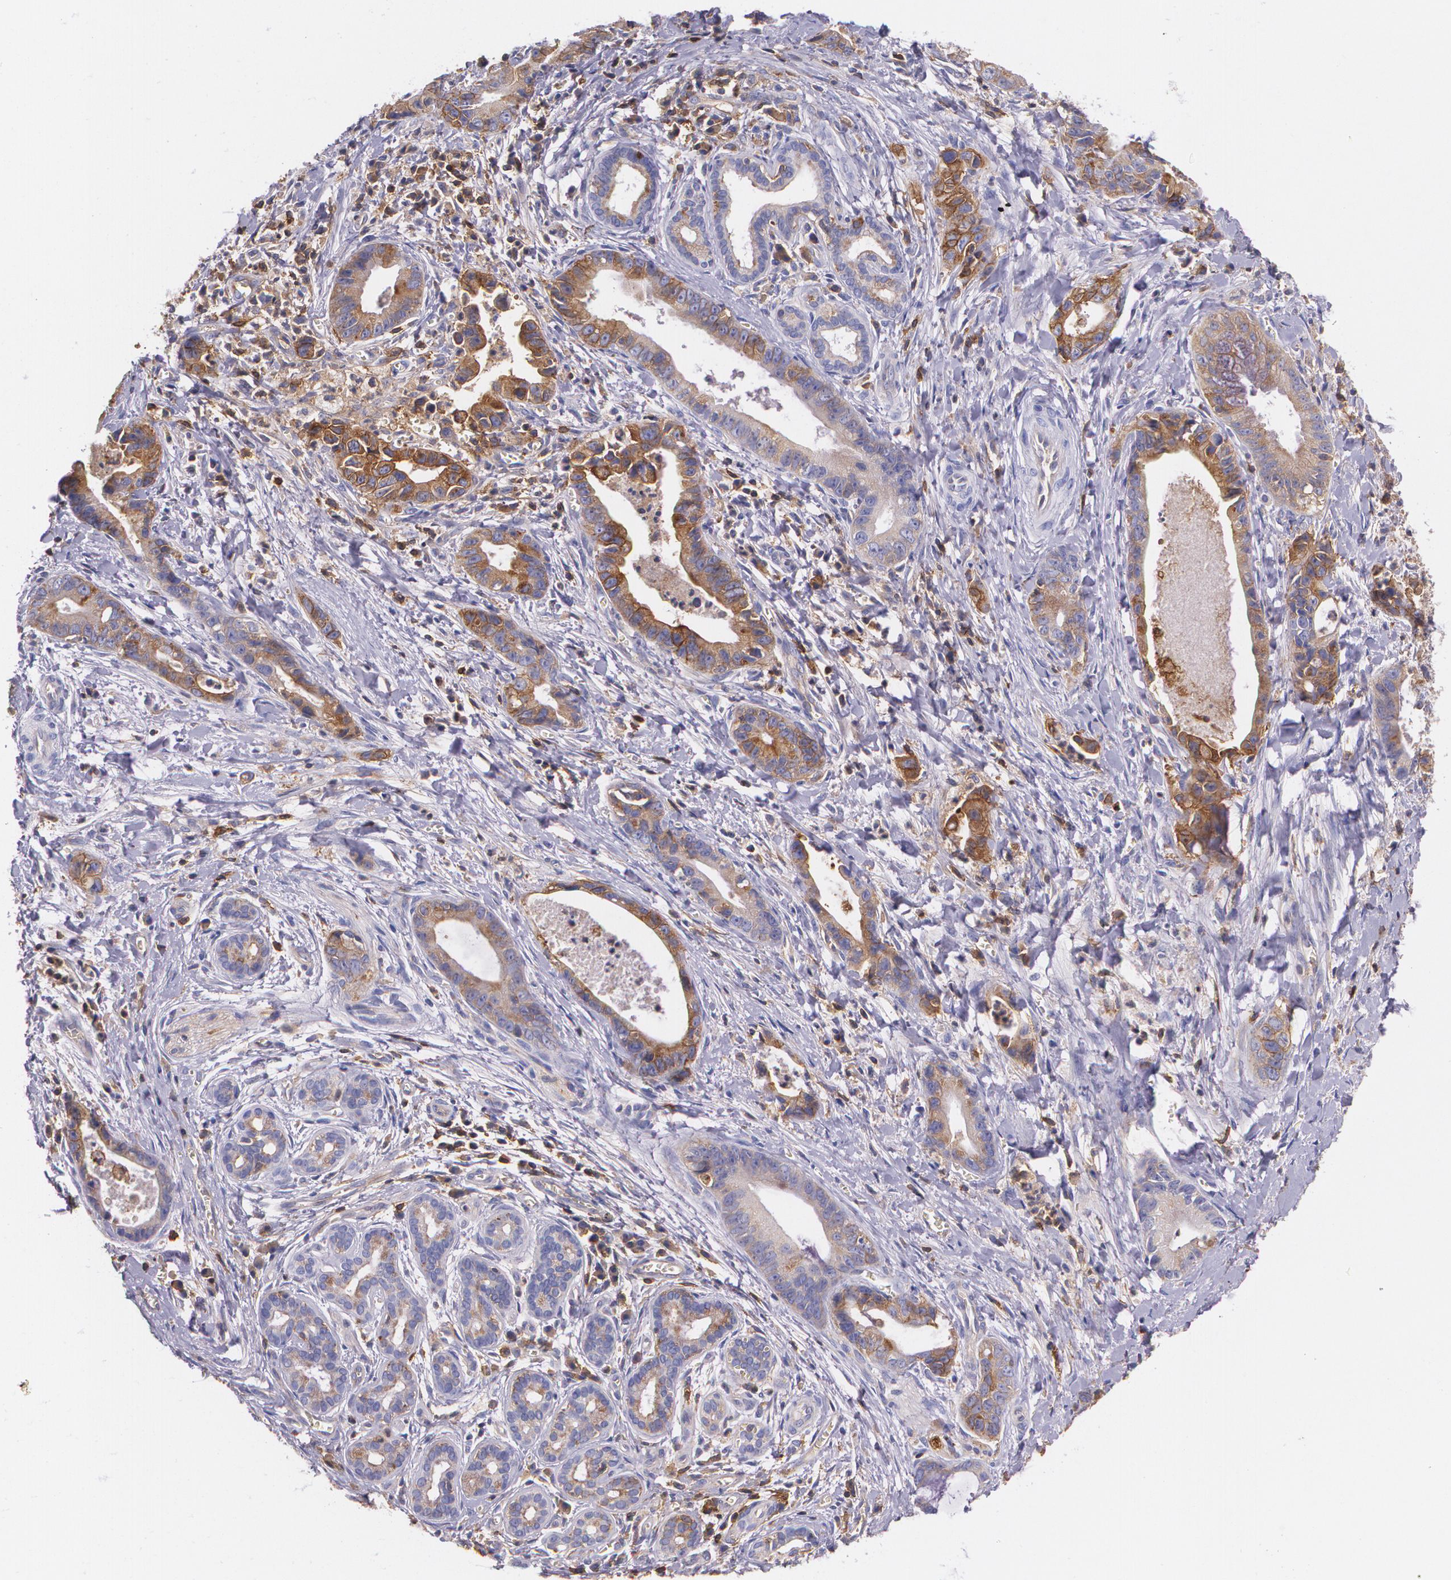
{"staining": {"intensity": "moderate", "quantity": "25%-75%", "location": "cytoplasmic/membranous"}, "tissue": "liver cancer", "cell_type": "Tumor cells", "image_type": "cancer", "snomed": [{"axis": "morphology", "description": "Cholangiocarcinoma"}, {"axis": "topography", "description": "Liver"}], "caption": "Liver cholangiocarcinoma stained with a protein marker displays moderate staining in tumor cells.", "gene": "B2M", "patient": {"sex": "female", "age": 55}}